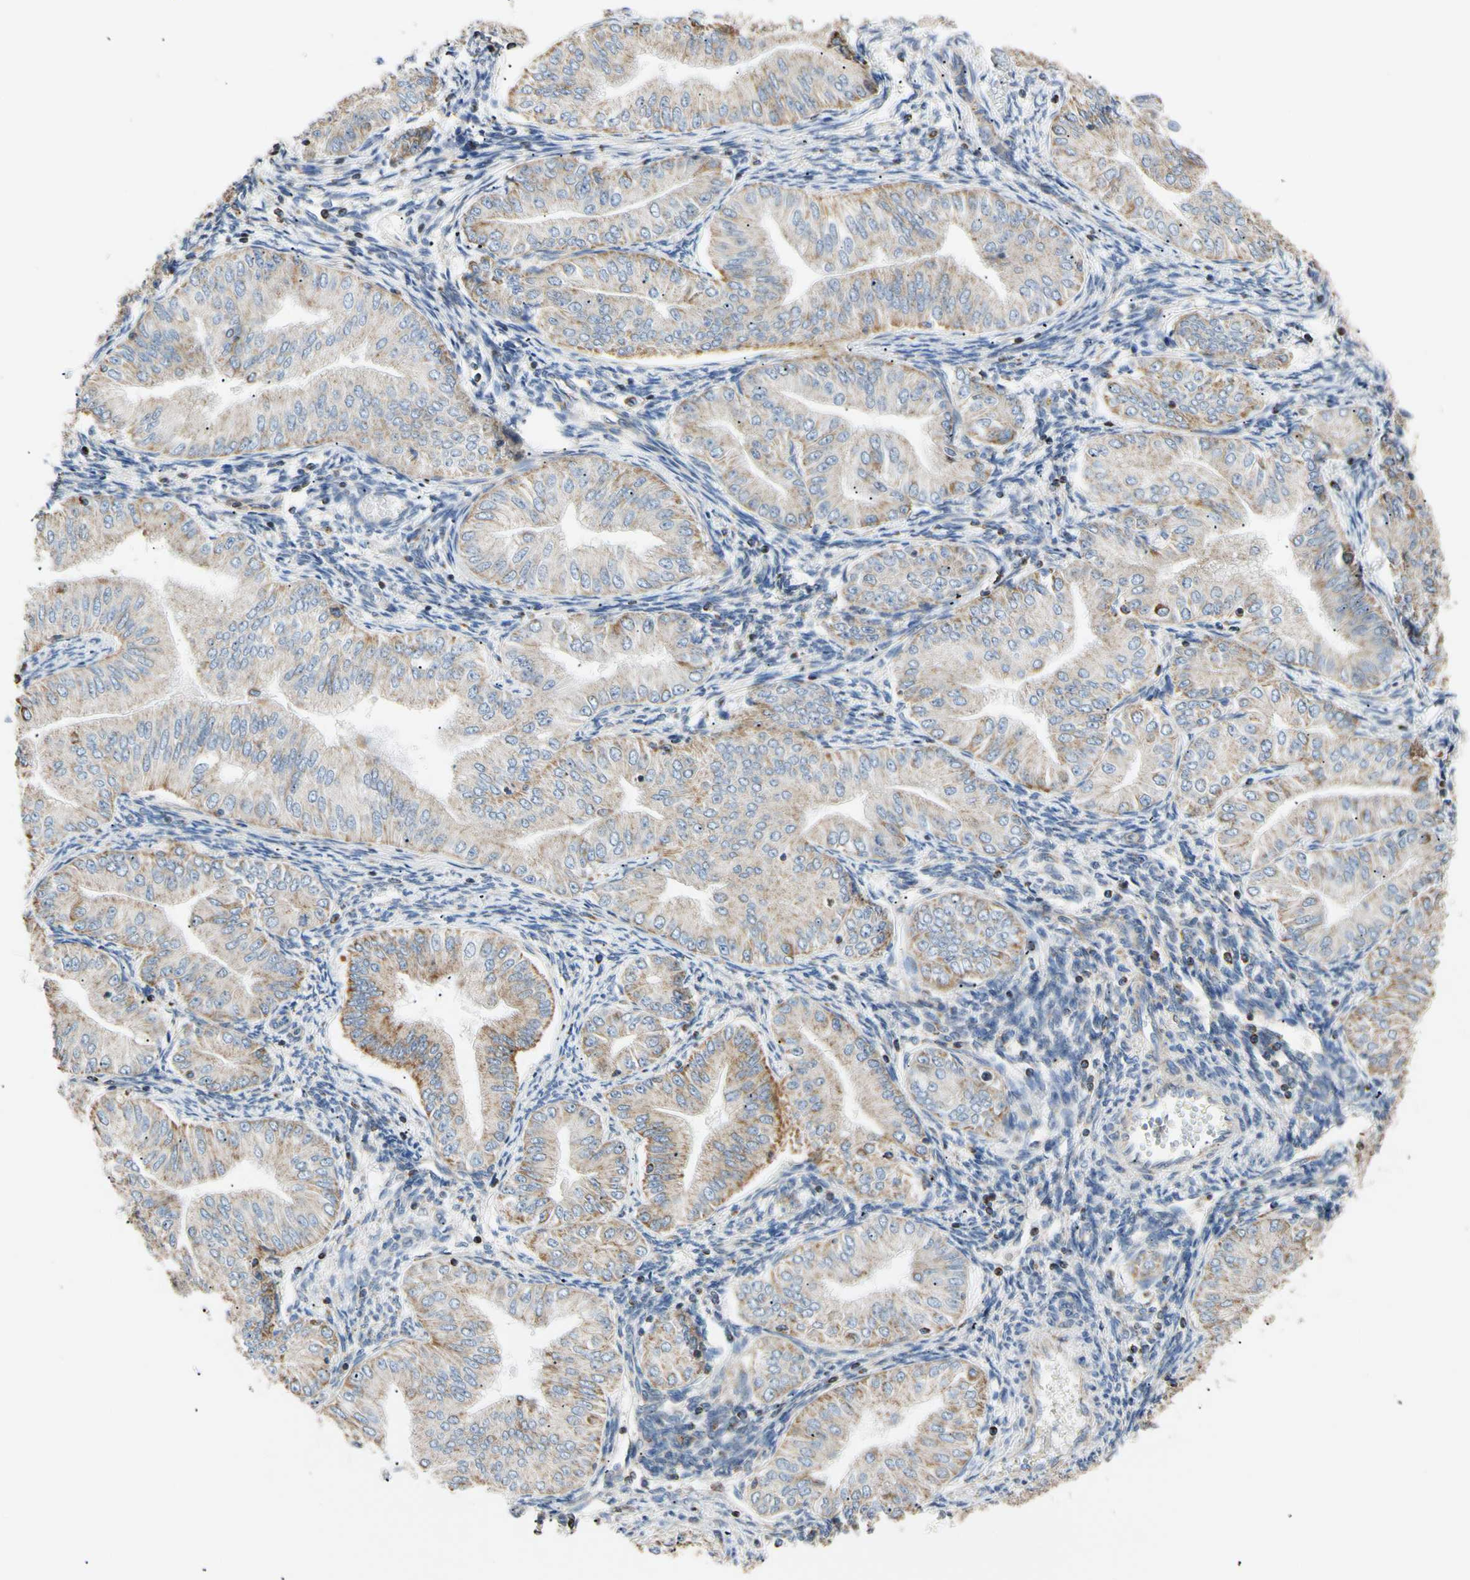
{"staining": {"intensity": "weak", "quantity": "25%-75%", "location": "cytoplasmic/membranous"}, "tissue": "endometrial cancer", "cell_type": "Tumor cells", "image_type": "cancer", "snomed": [{"axis": "morphology", "description": "Normal tissue, NOS"}, {"axis": "morphology", "description": "Adenocarcinoma, NOS"}, {"axis": "topography", "description": "Endometrium"}], "caption": "Protein analysis of endometrial adenocarcinoma tissue exhibits weak cytoplasmic/membranous positivity in about 25%-75% of tumor cells.", "gene": "PLGRKT", "patient": {"sex": "female", "age": 53}}